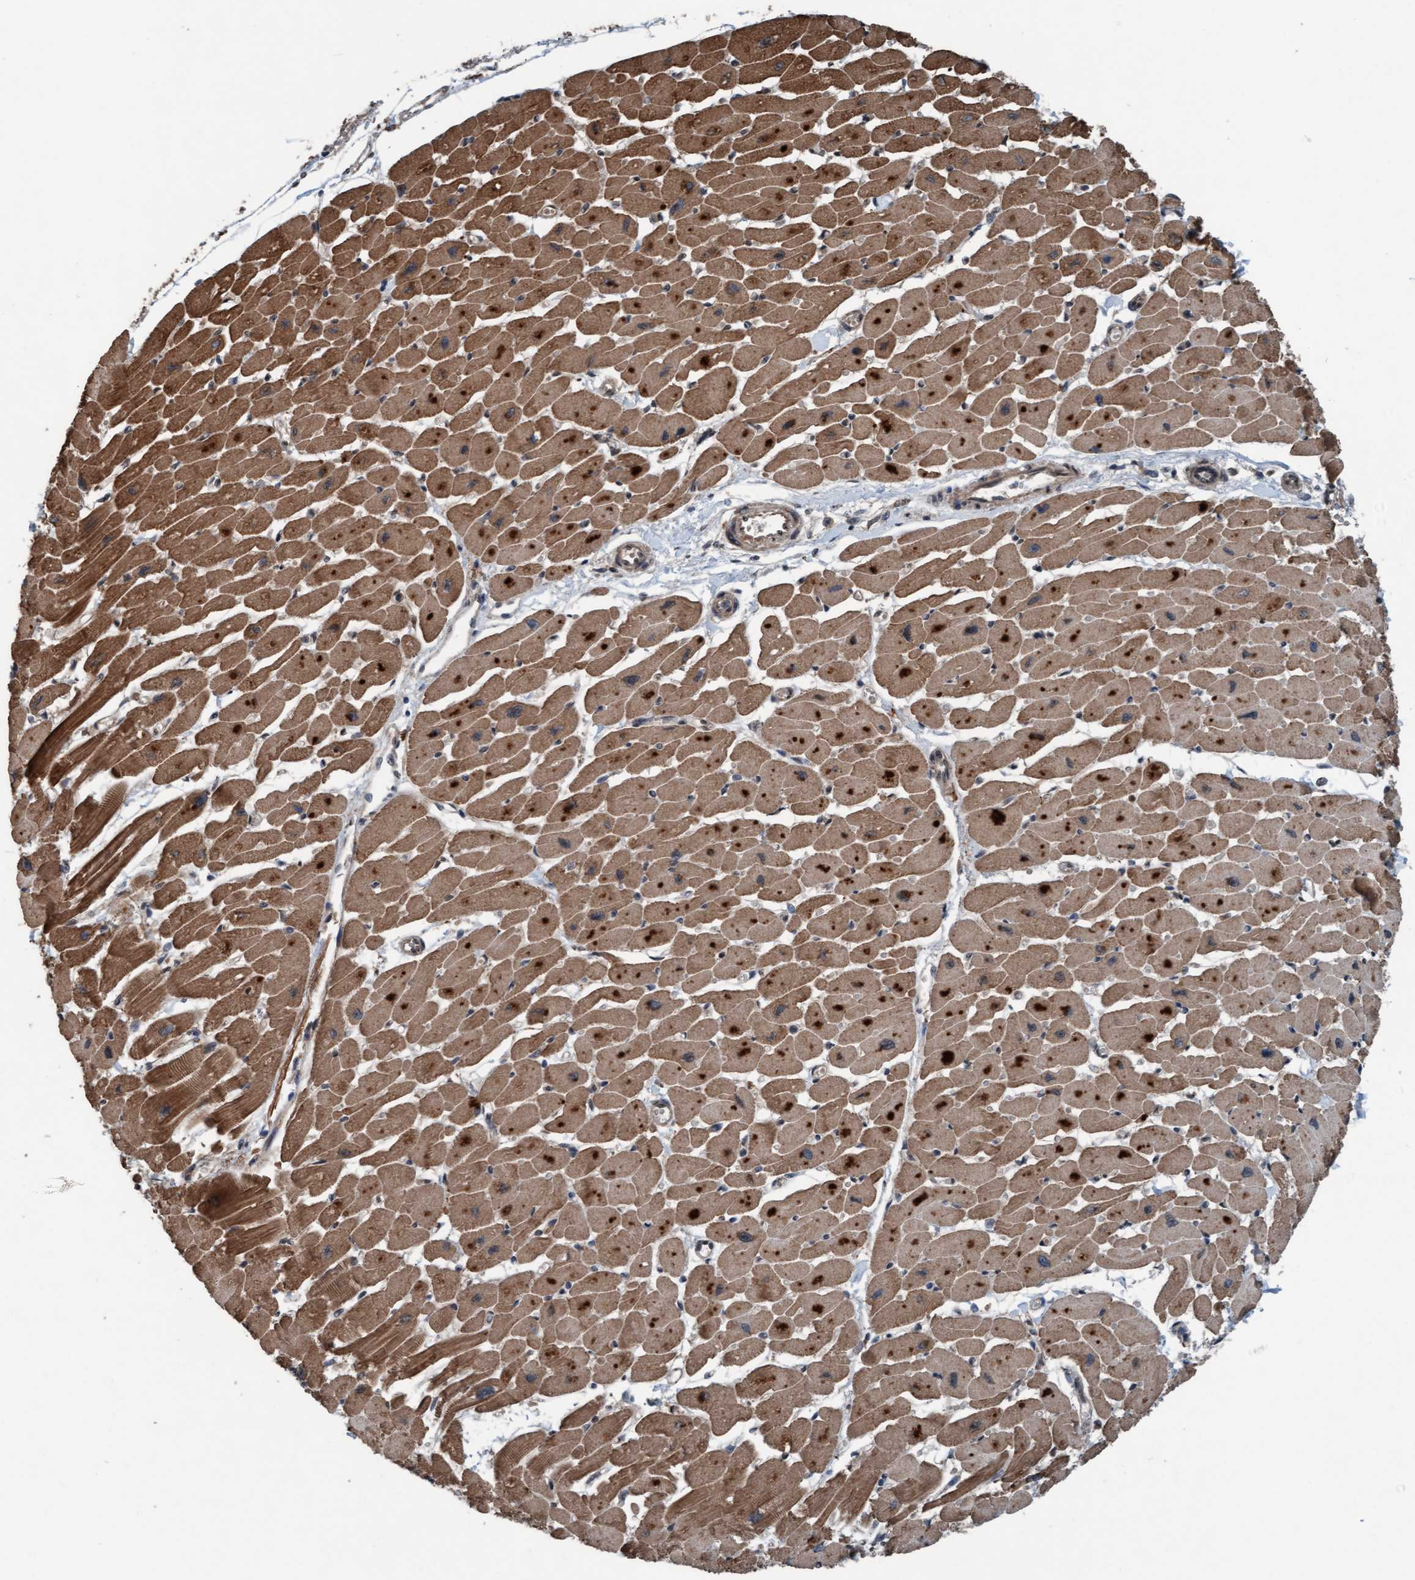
{"staining": {"intensity": "strong", "quantity": ">75%", "location": "cytoplasmic/membranous"}, "tissue": "heart muscle", "cell_type": "Cardiomyocytes", "image_type": "normal", "snomed": [{"axis": "morphology", "description": "Normal tissue, NOS"}, {"axis": "topography", "description": "Heart"}], "caption": "Heart muscle stained with immunohistochemistry demonstrates strong cytoplasmic/membranous positivity in approximately >75% of cardiomyocytes.", "gene": "PLXNB2", "patient": {"sex": "female", "age": 54}}